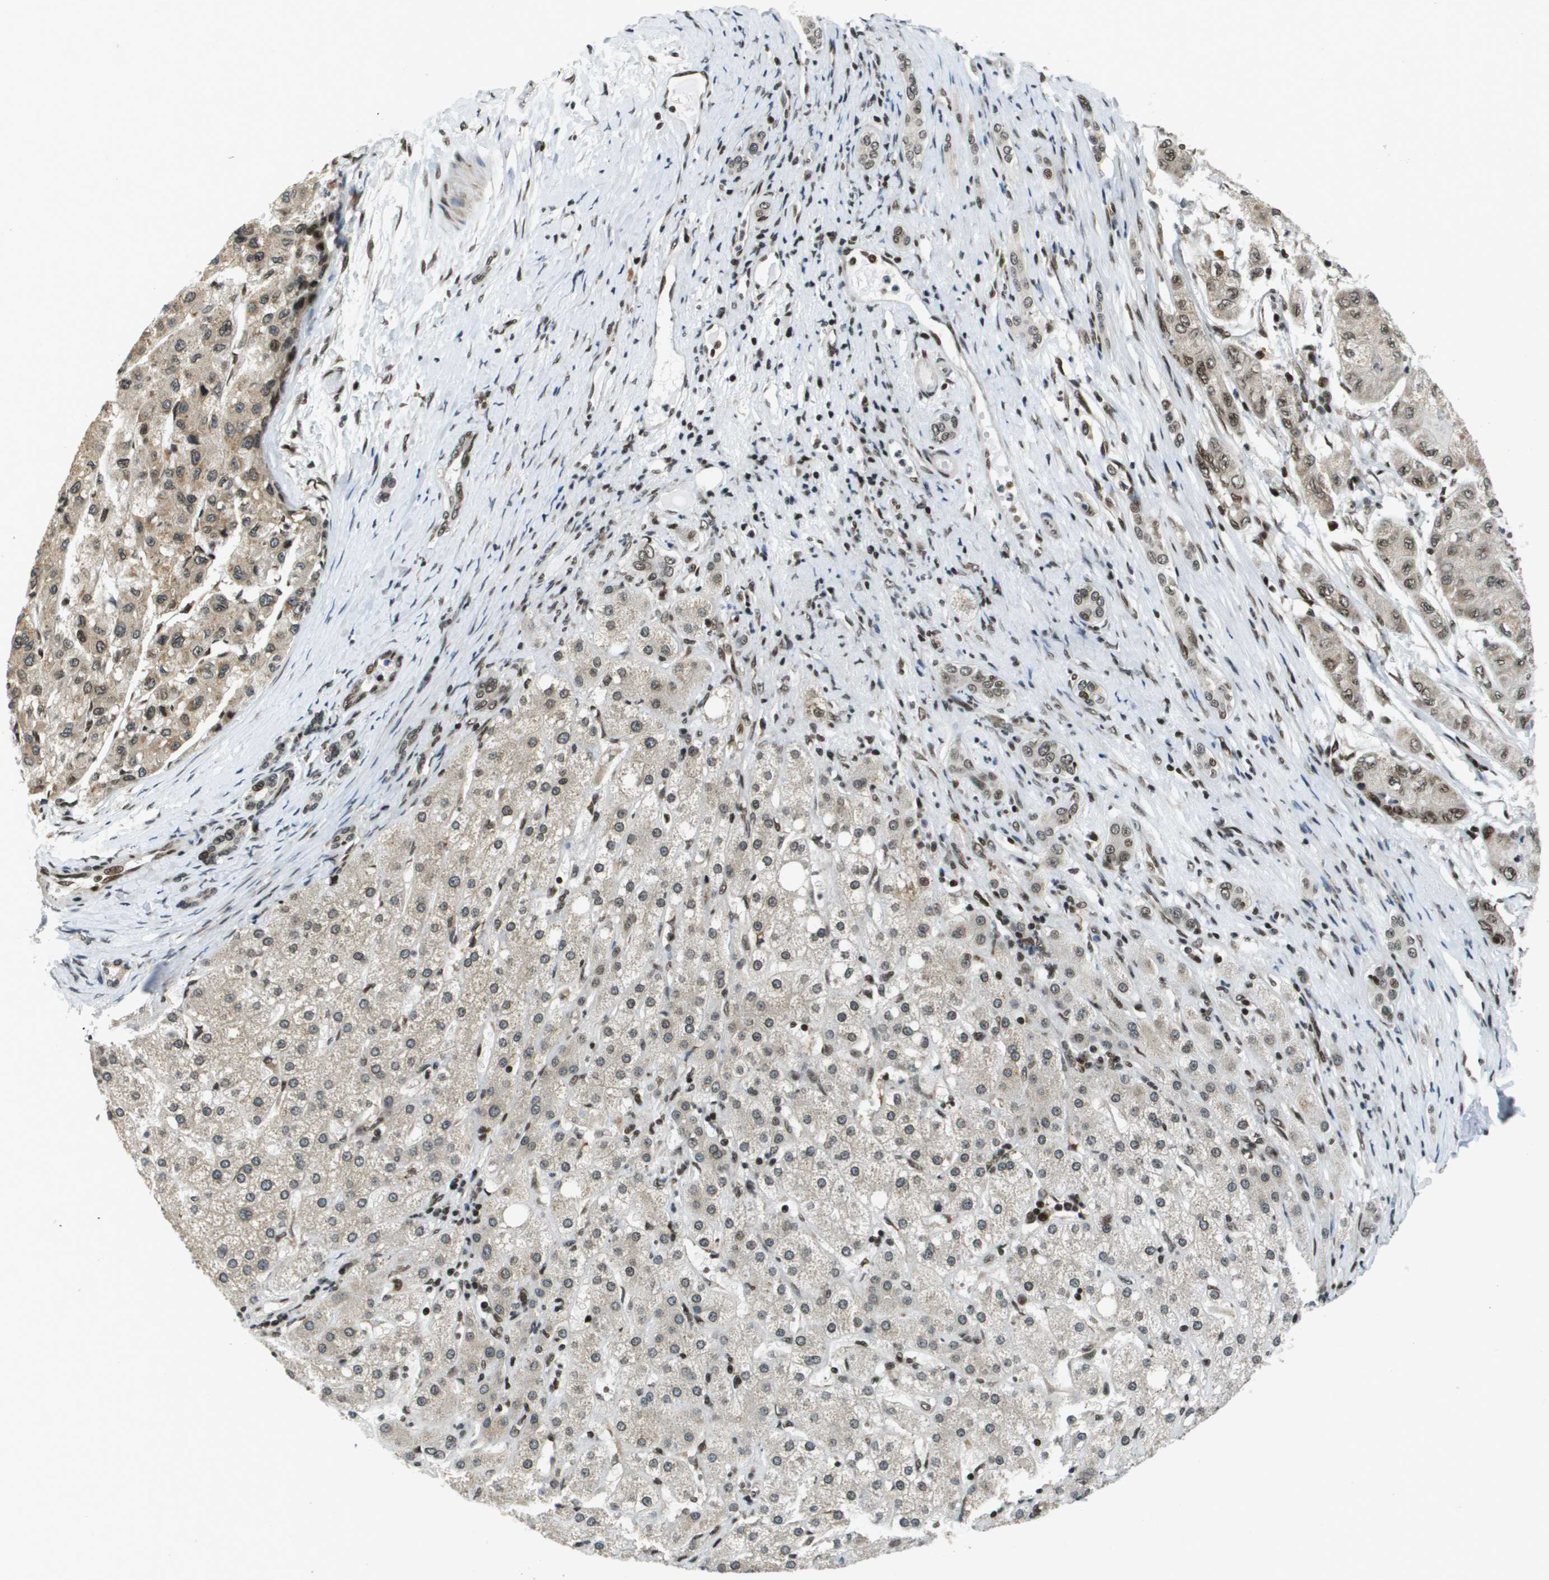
{"staining": {"intensity": "weak", "quantity": "25%-75%", "location": "cytoplasmic/membranous,nuclear"}, "tissue": "liver cancer", "cell_type": "Tumor cells", "image_type": "cancer", "snomed": [{"axis": "morphology", "description": "Carcinoma, Hepatocellular, NOS"}, {"axis": "topography", "description": "Liver"}], "caption": "Tumor cells reveal weak cytoplasmic/membranous and nuclear expression in about 25%-75% of cells in liver cancer (hepatocellular carcinoma).", "gene": "RECQL4", "patient": {"sex": "male", "age": 80}}